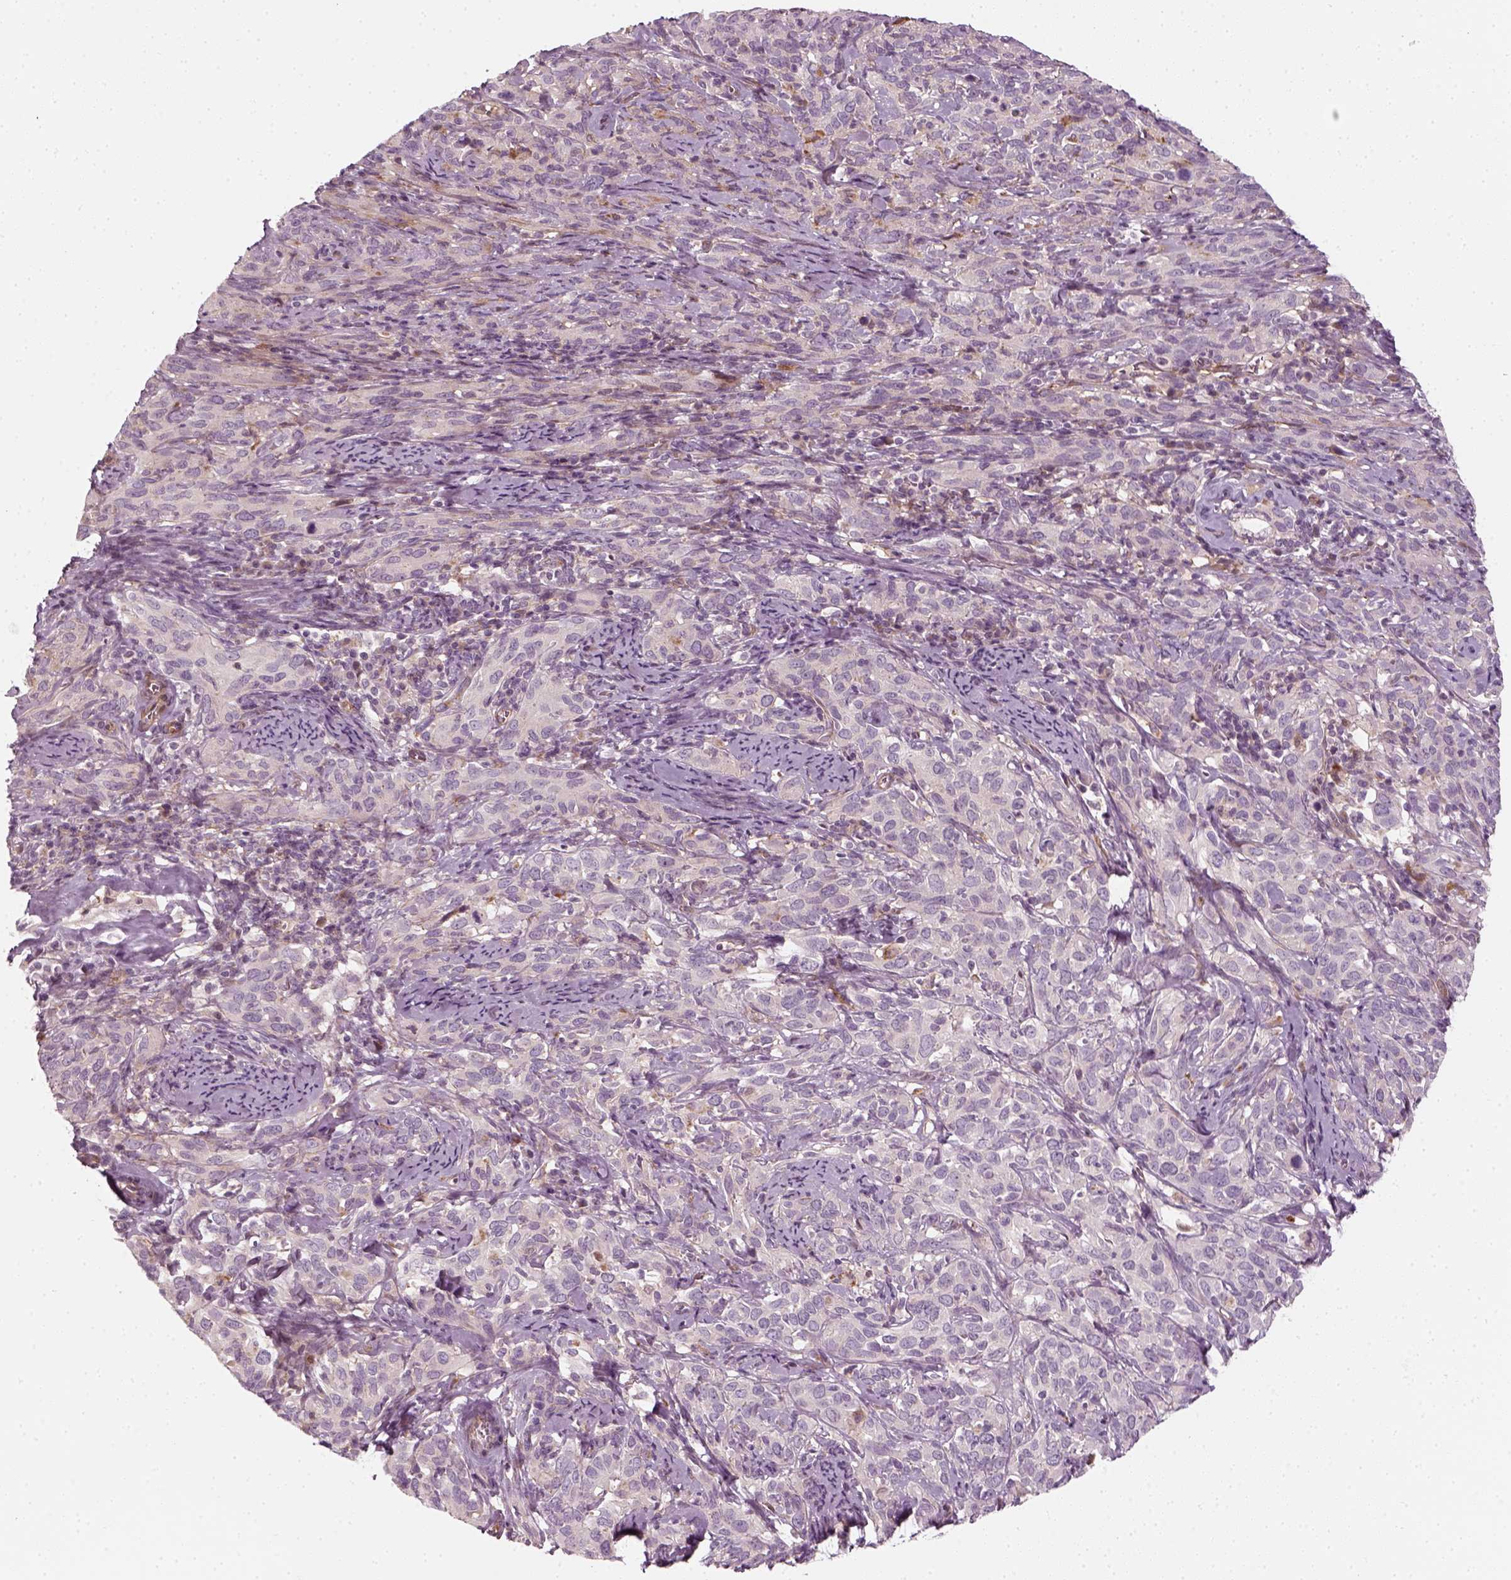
{"staining": {"intensity": "negative", "quantity": "none", "location": "none"}, "tissue": "cervical cancer", "cell_type": "Tumor cells", "image_type": "cancer", "snomed": [{"axis": "morphology", "description": "Normal tissue, NOS"}, {"axis": "morphology", "description": "Squamous cell carcinoma, NOS"}, {"axis": "topography", "description": "Cervix"}], "caption": "Cervical cancer was stained to show a protein in brown. There is no significant expression in tumor cells.", "gene": "DNASE1L1", "patient": {"sex": "female", "age": 51}}